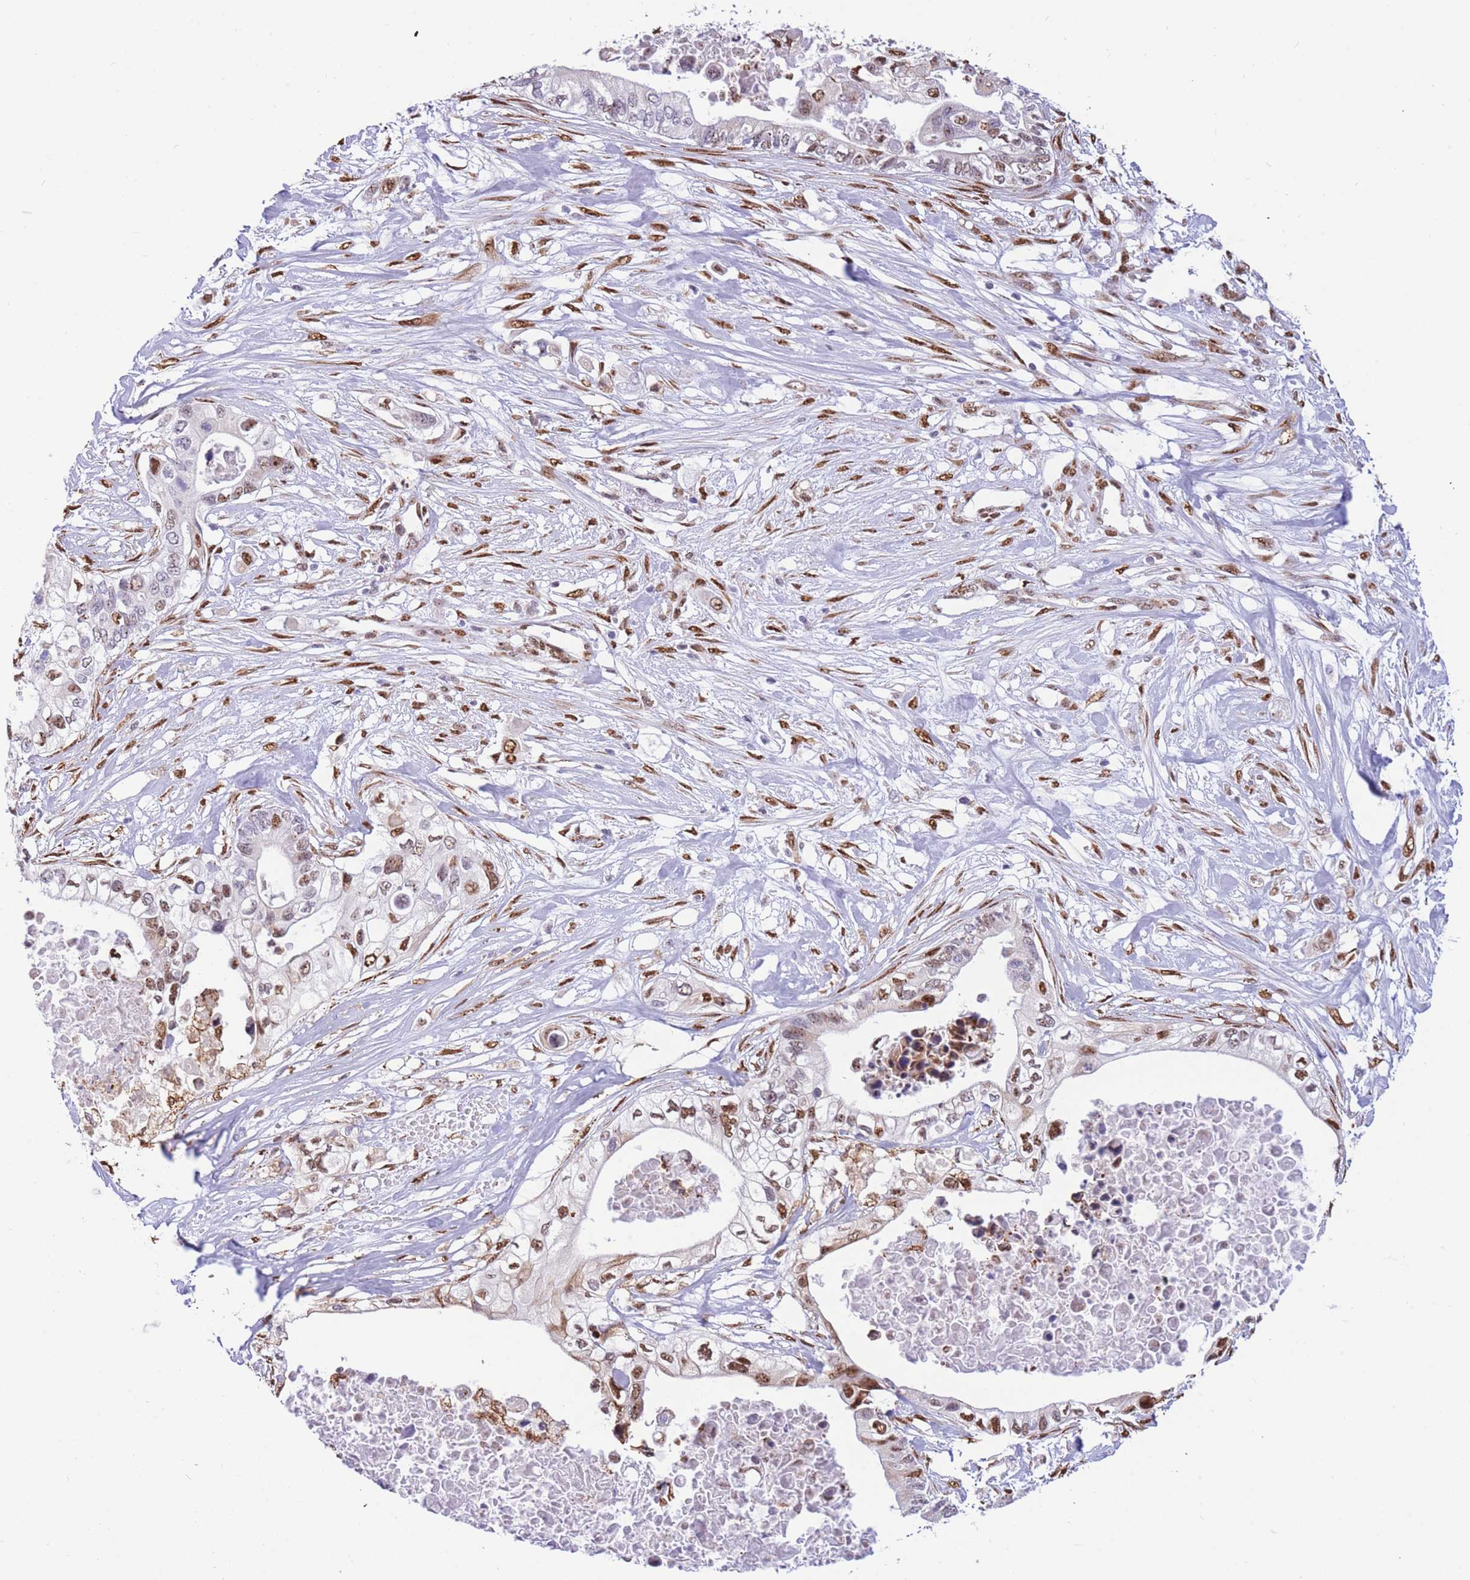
{"staining": {"intensity": "moderate", "quantity": "25%-75%", "location": "nuclear"}, "tissue": "pancreatic cancer", "cell_type": "Tumor cells", "image_type": "cancer", "snomed": [{"axis": "morphology", "description": "Adenocarcinoma, NOS"}, {"axis": "topography", "description": "Pancreas"}], "caption": "Brown immunohistochemical staining in pancreatic cancer demonstrates moderate nuclear staining in approximately 25%-75% of tumor cells.", "gene": "FAM153A", "patient": {"sex": "female", "age": 63}}